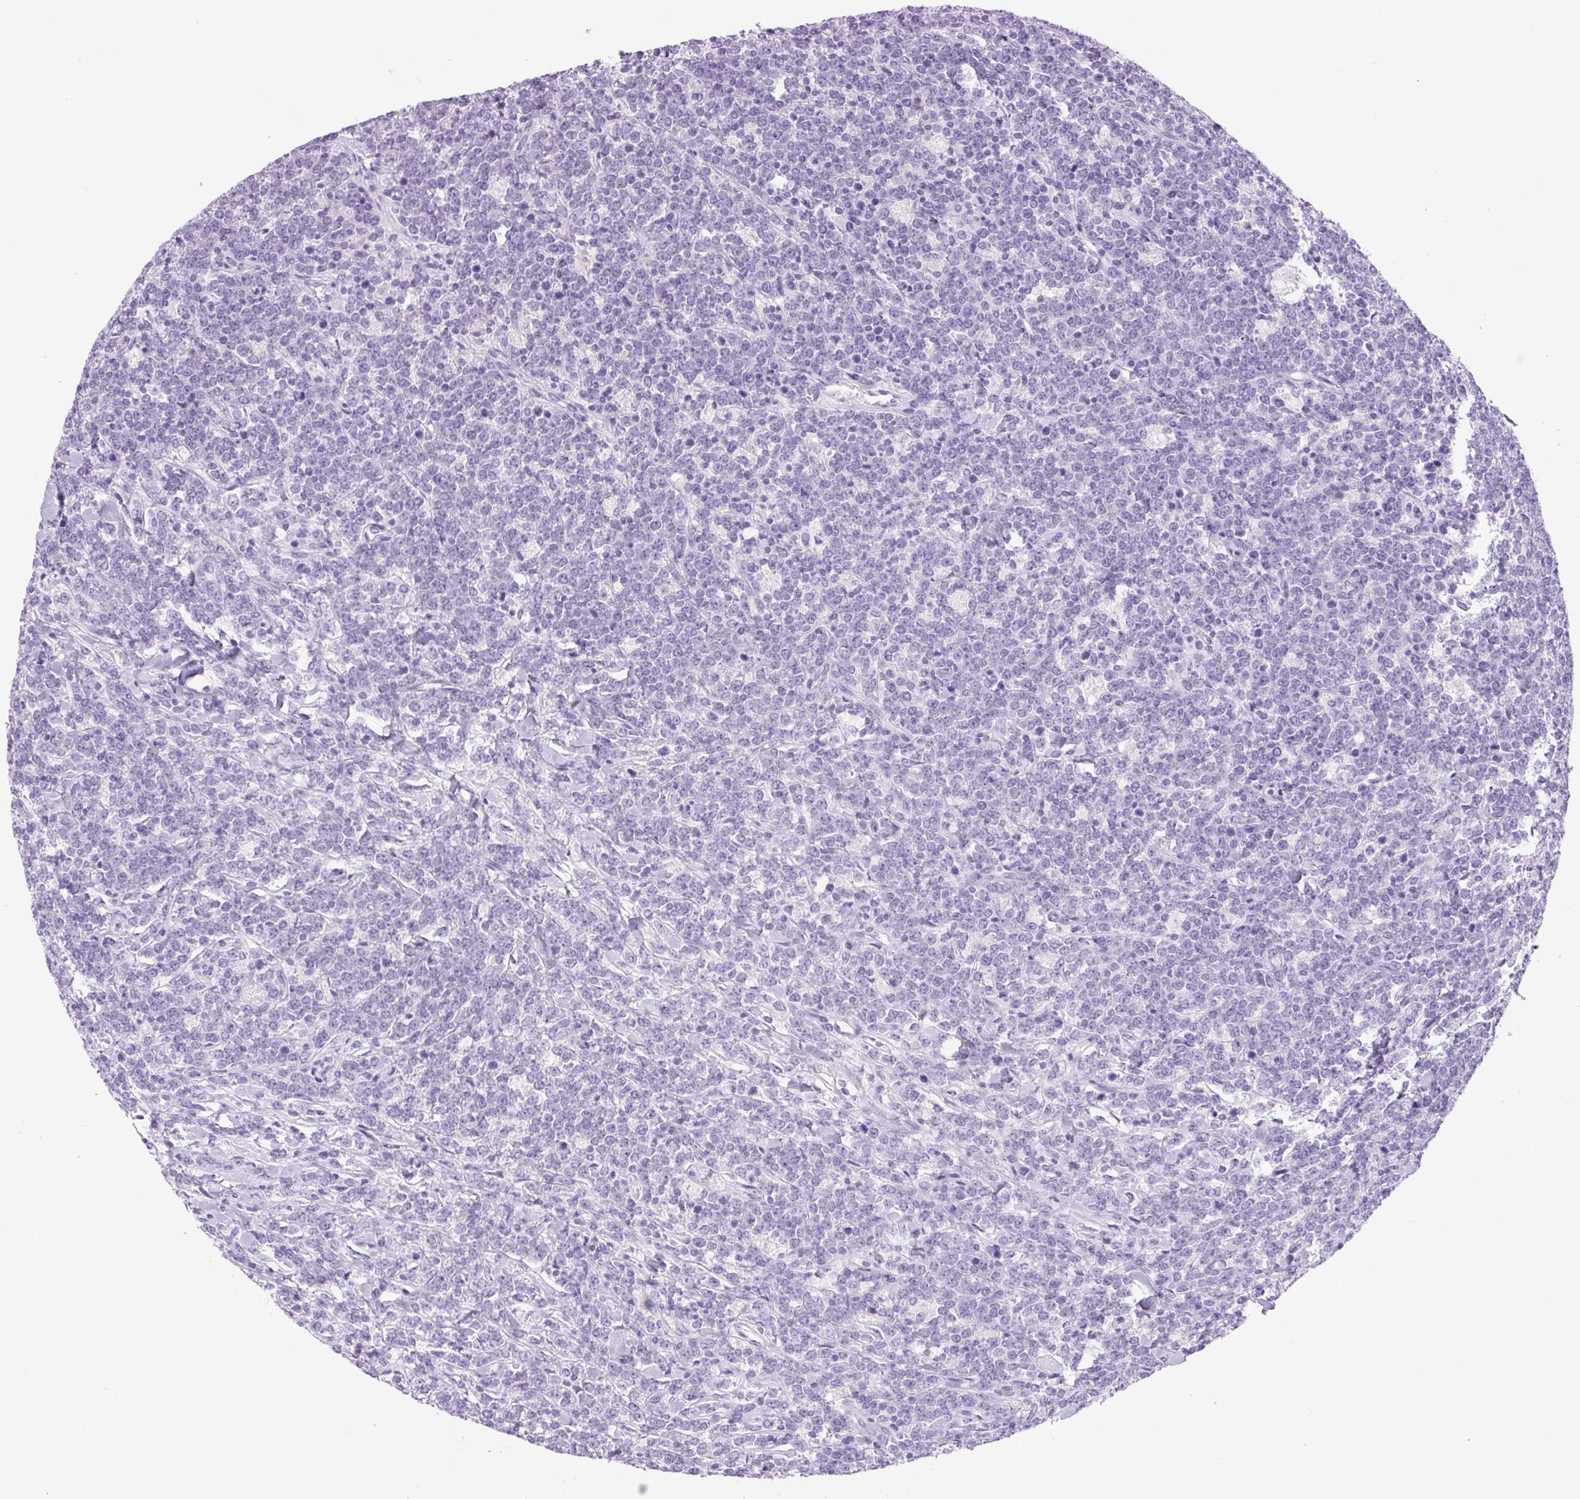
{"staining": {"intensity": "negative", "quantity": "none", "location": "none"}, "tissue": "lymphoma", "cell_type": "Tumor cells", "image_type": "cancer", "snomed": [{"axis": "morphology", "description": "Malignant lymphoma, non-Hodgkin's type, High grade"}, {"axis": "topography", "description": "Small intestine"}], "caption": "Immunohistochemistry histopathology image of human malignant lymphoma, non-Hodgkin's type (high-grade) stained for a protein (brown), which shows no staining in tumor cells. (Immunohistochemistry (ihc), brightfield microscopy, high magnification).", "gene": "PRRT1", "patient": {"sex": "male", "age": 8}}